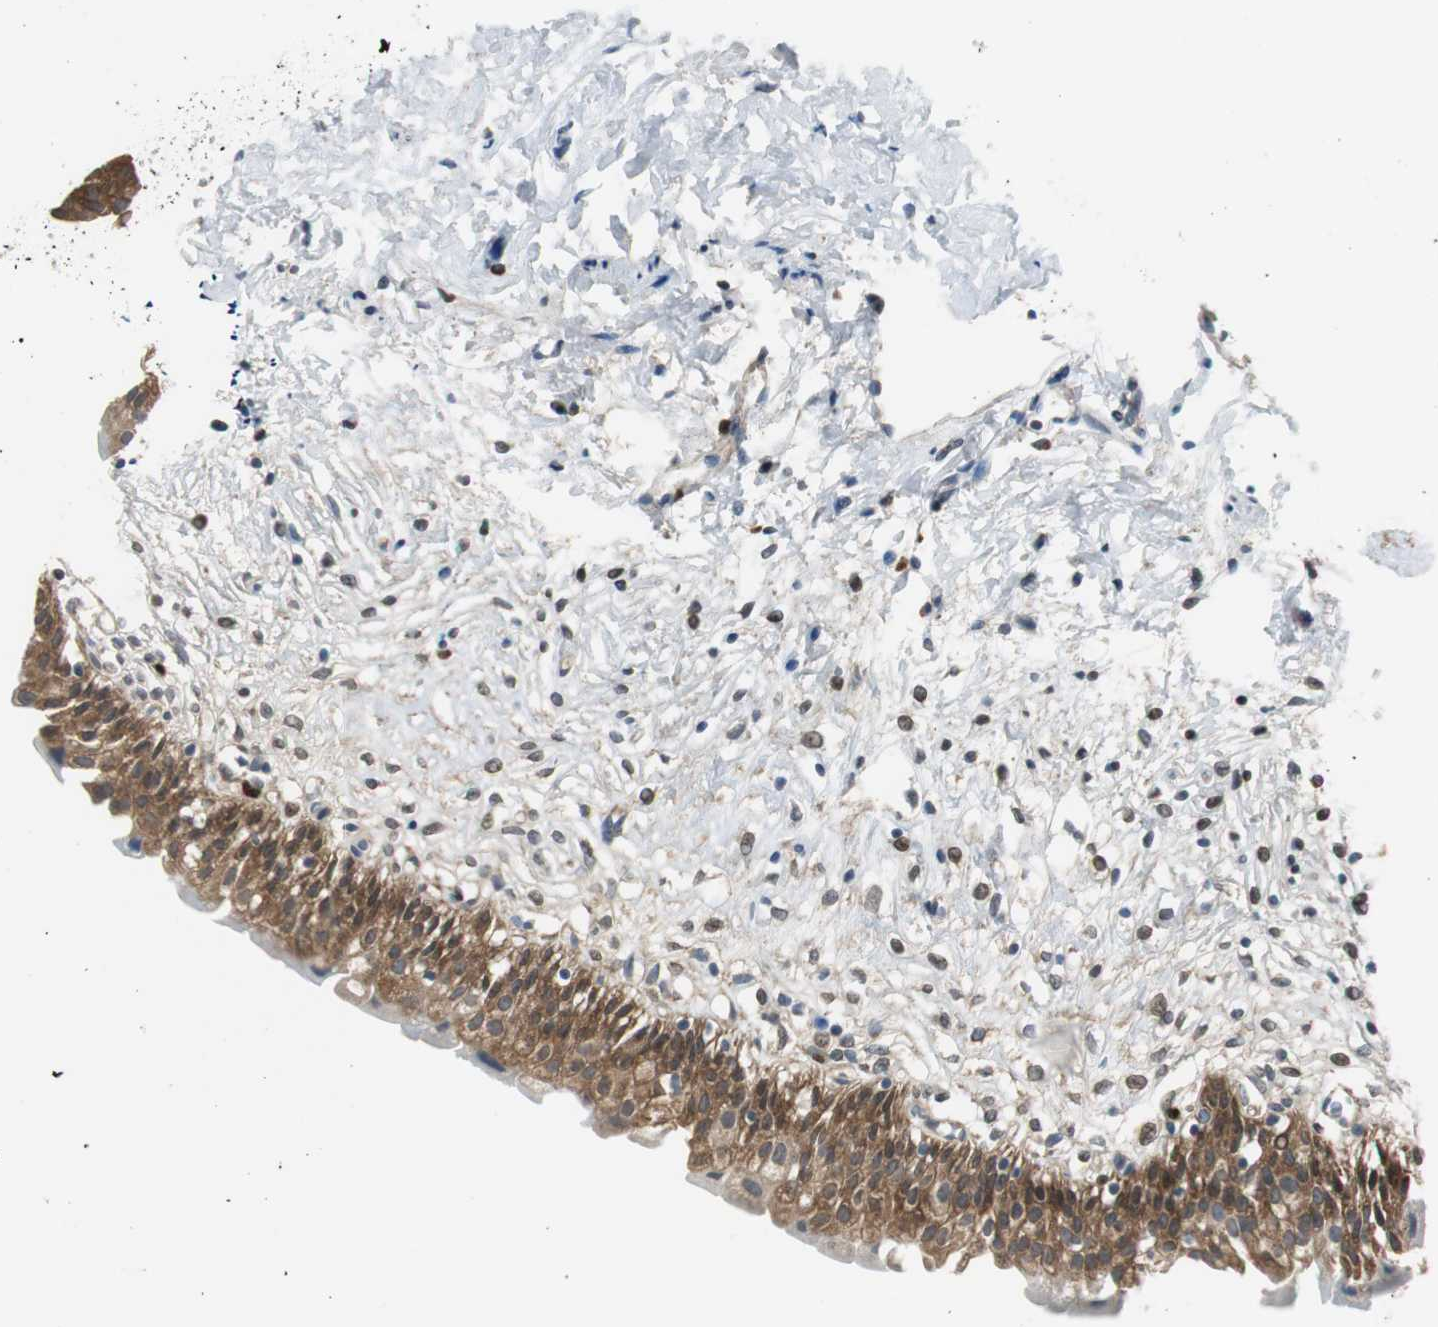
{"staining": {"intensity": "strong", "quantity": ">75%", "location": "cytoplasmic/membranous"}, "tissue": "urinary bladder", "cell_type": "Urothelial cells", "image_type": "normal", "snomed": [{"axis": "morphology", "description": "Normal tissue, NOS"}, {"axis": "topography", "description": "Urinary bladder"}], "caption": "High-power microscopy captured an IHC photomicrograph of benign urinary bladder, revealing strong cytoplasmic/membranous positivity in approximately >75% of urothelial cells. (Stains: DAB (3,3'-diaminobenzidine) in brown, nuclei in blue, Microscopy: brightfield microscopy at high magnification).", "gene": "FHL2", "patient": {"sex": "female", "age": 80}}